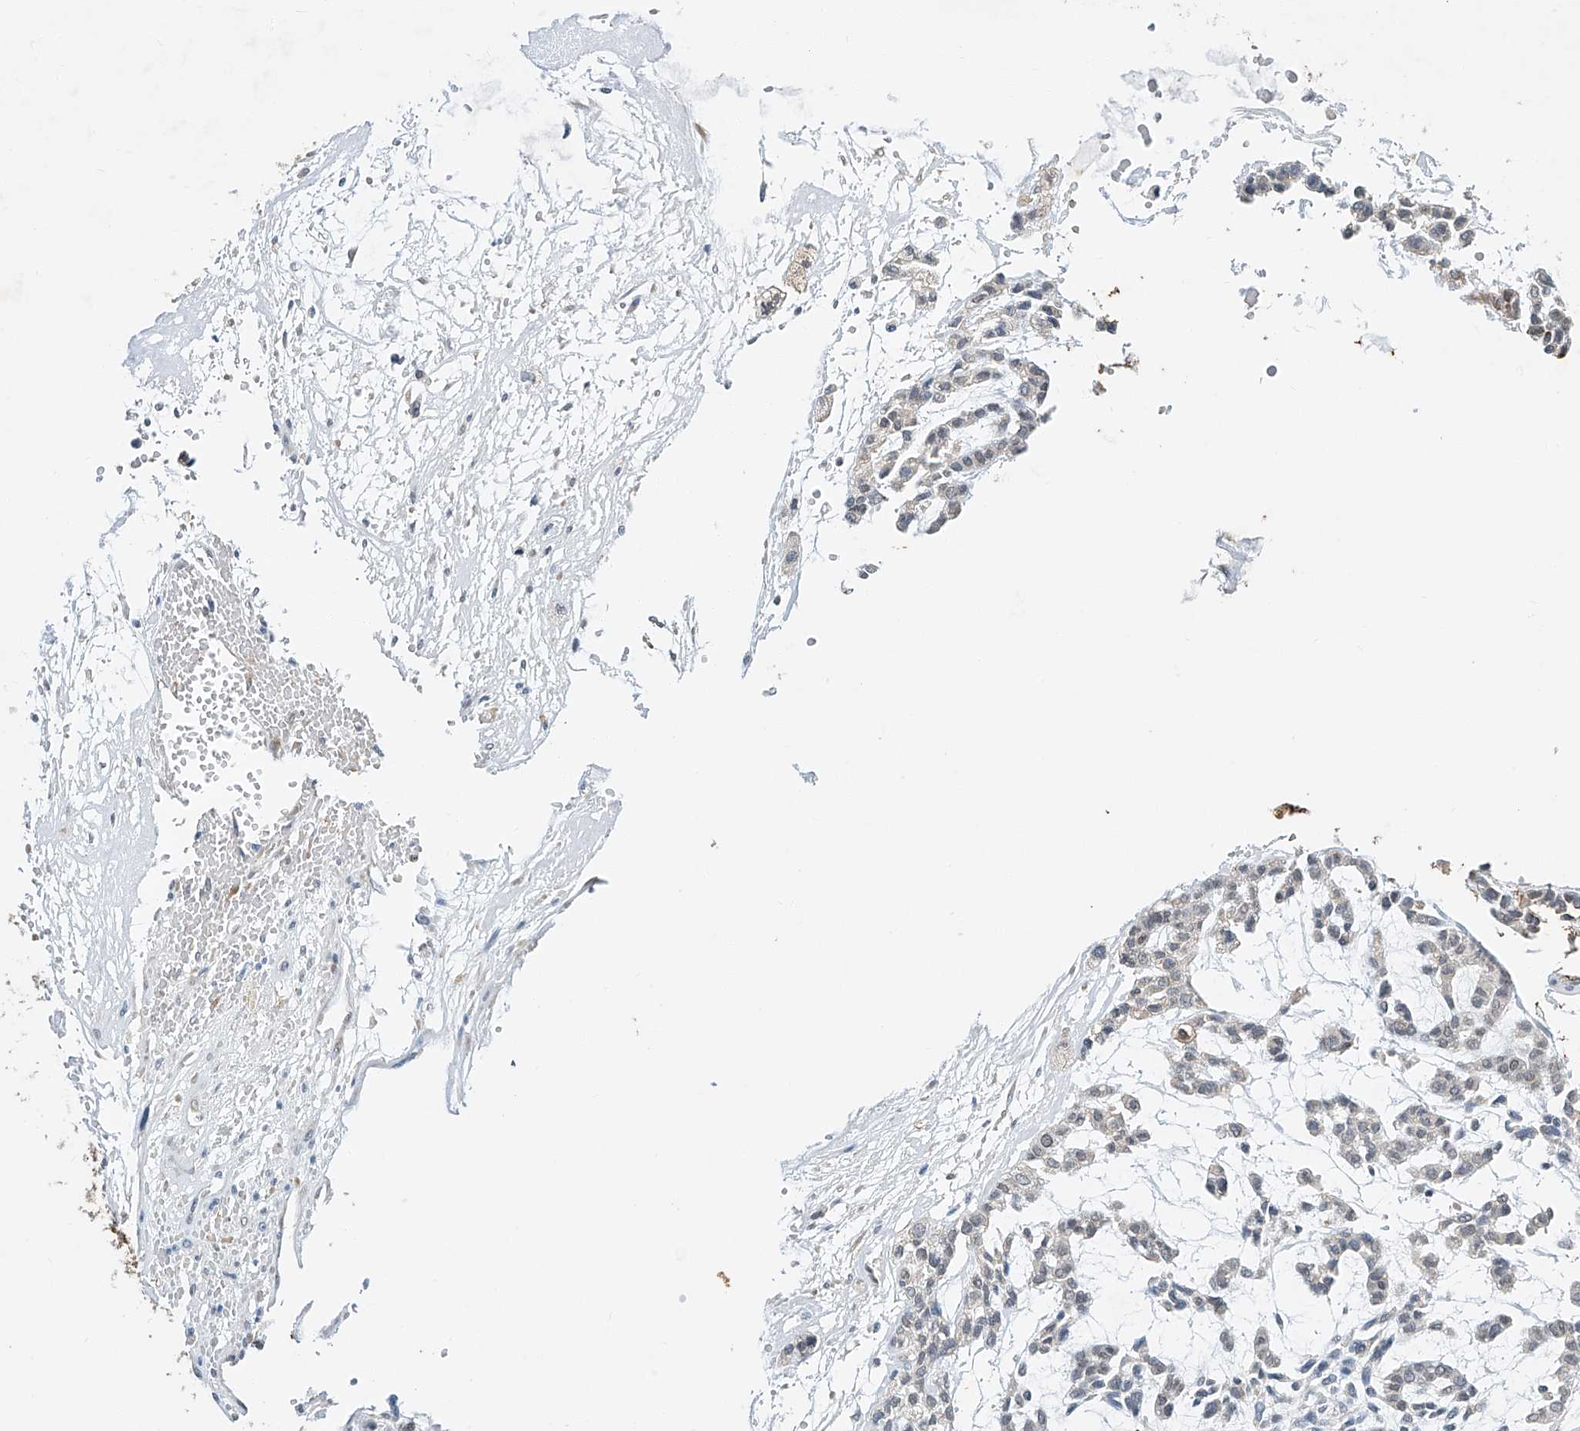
{"staining": {"intensity": "weak", "quantity": "<25%", "location": "nuclear"}, "tissue": "head and neck cancer", "cell_type": "Tumor cells", "image_type": "cancer", "snomed": [{"axis": "morphology", "description": "Adenocarcinoma, NOS"}, {"axis": "morphology", "description": "Adenoma, NOS"}, {"axis": "topography", "description": "Head-Neck"}], "caption": "The image displays no staining of tumor cells in head and neck adenocarcinoma.", "gene": "CTDP1", "patient": {"sex": "female", "age": 55}}